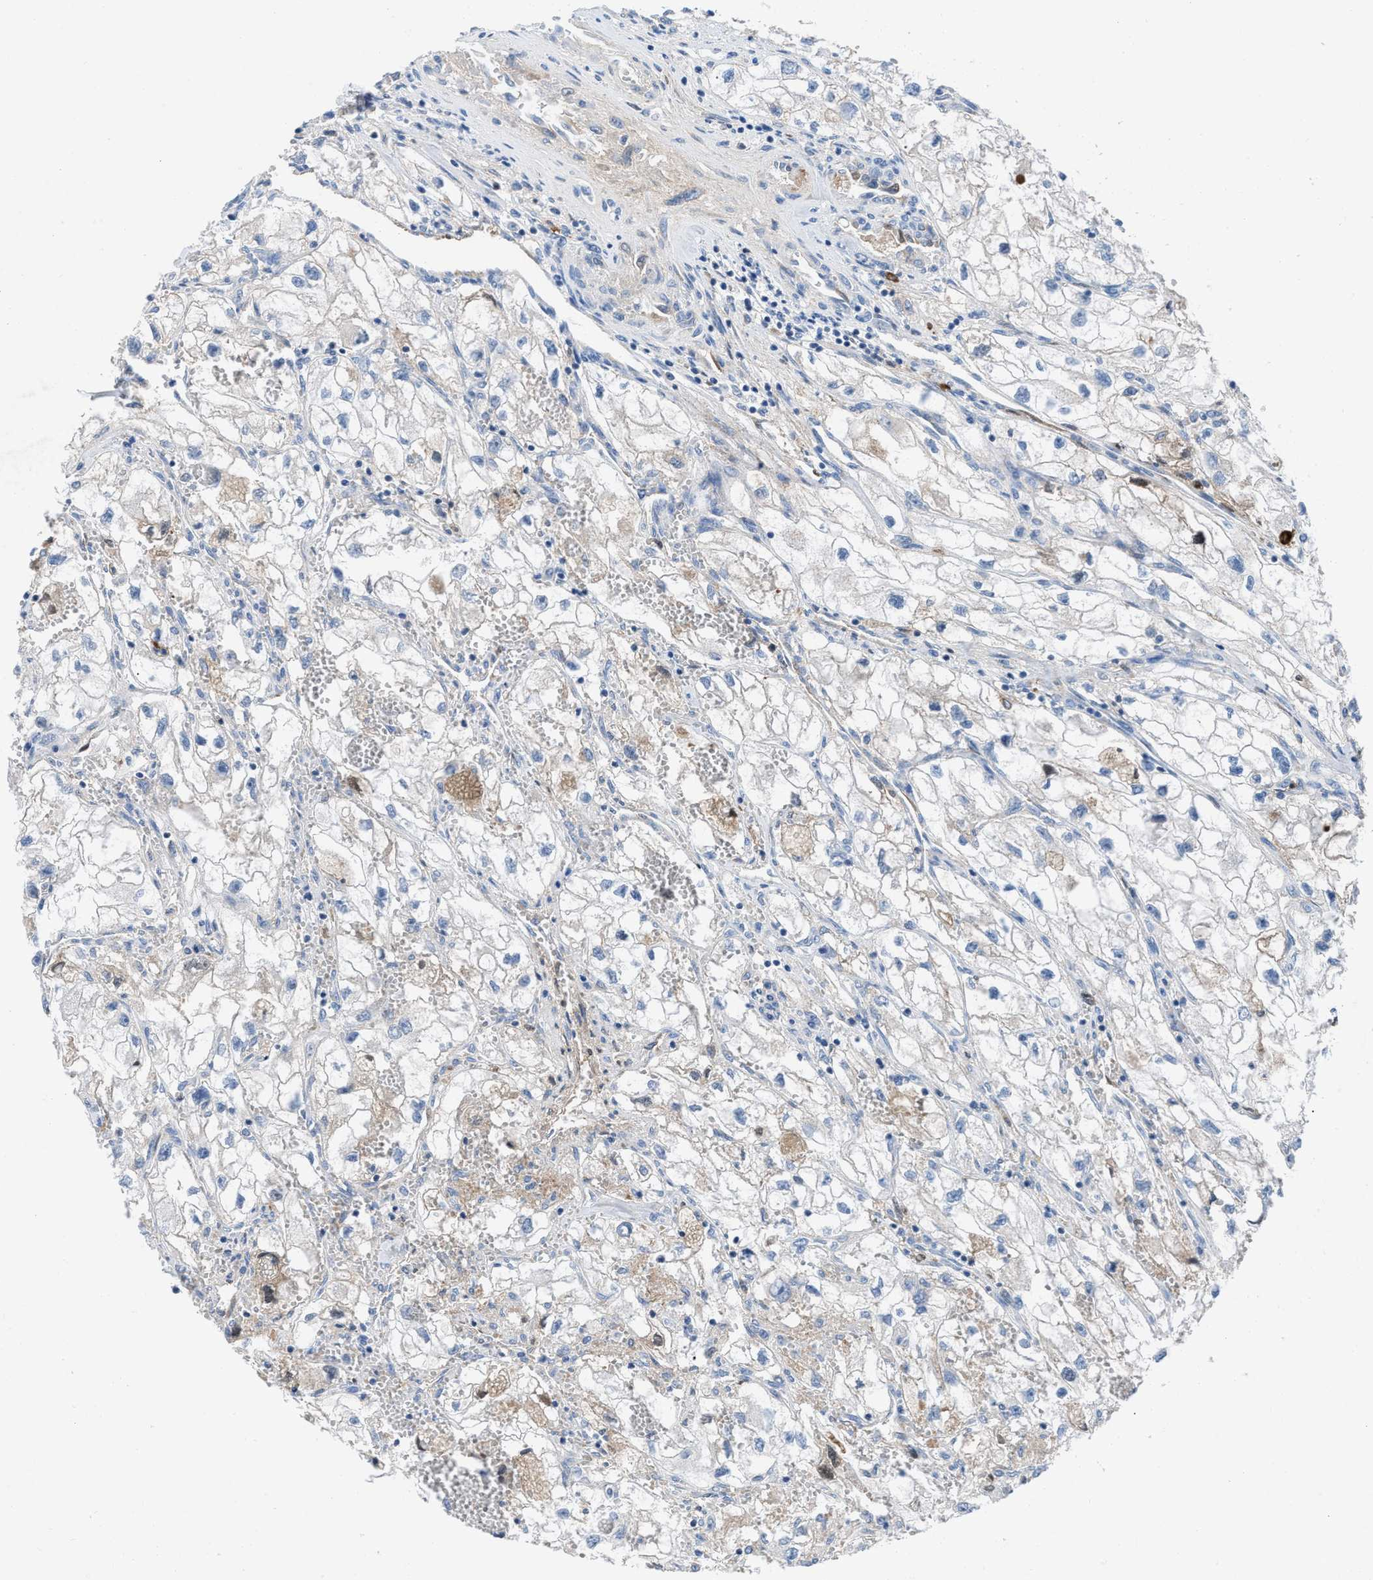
{"staining": {"intensity": "moderate", "quantity": "<25%", "location": "cytoplasmic/membranous"}, "tissue": "renal cancer", "cell_type": "Tumor cells", "image_type": "cancer", "snomed": [{"axis": "morphology", "description": "Adenocarcinoma, NOS"}, {"axis": "topography", "description": "Kidney"}], "caption": "Brown immunohistochemical staining in renal cancer displays moderate cytoplasmic/membranous expression in about <25% of tumor cells.", "gene": "HPX", "patient": {"sex": "female", "age": 70}}